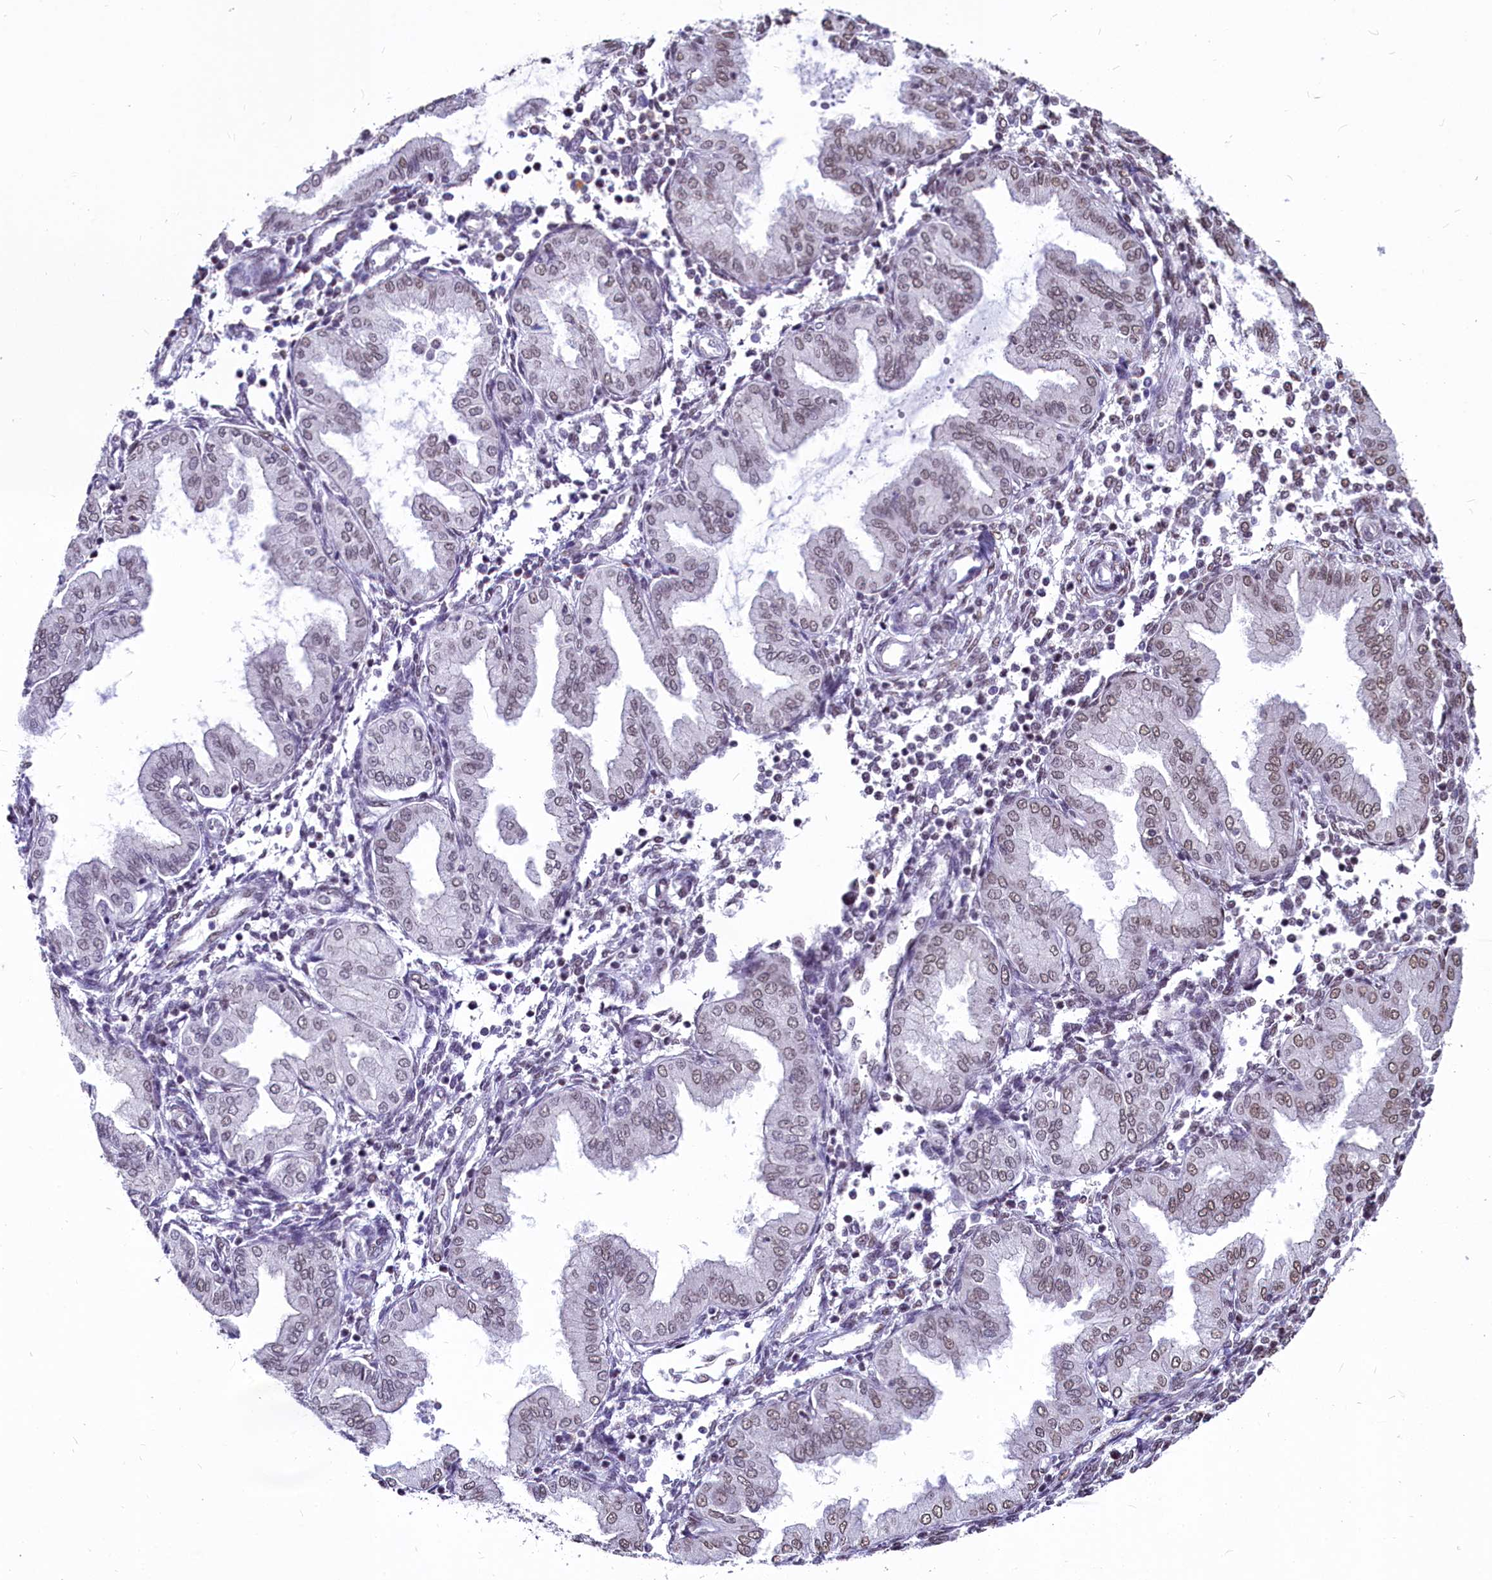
{"staining": {"intensity": "moderate", "quantity": "<25%", "location": "nuclear"}, "tissue": "endometrium", "cell_type": "Cells in endometrial stroma", "image_type": "normal", "snomed": [{"axis": "morphology", "description": "Normal tissue, NOS"}, {"axis": "topography", "description": "Endometrium"}], "caption": "Cells in endometrial stroma exhibit low levels of moderate nuclear staining in approximately <25% of cells in benign human endometrium. (DAB IHC with brightfield microscopy, high magnification).", "gene": "PARPBP", "patient": {"sex": "female", "age": 53}}